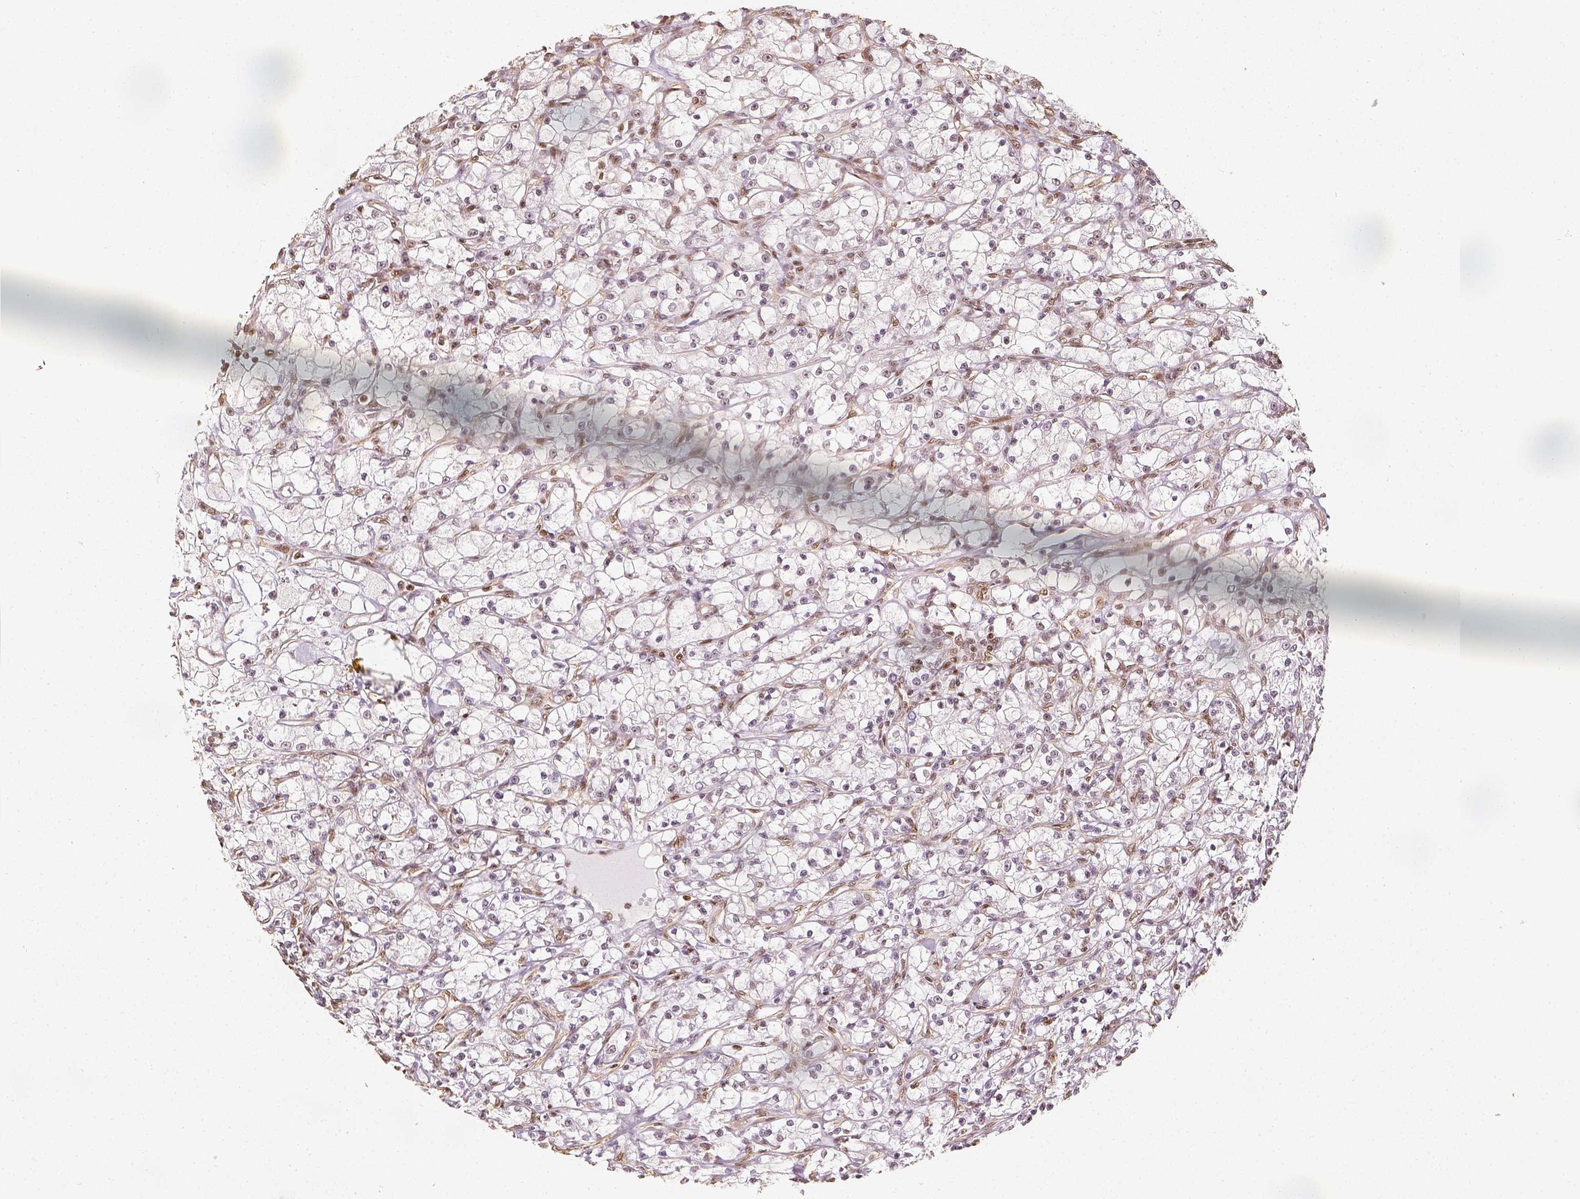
{"staining": {"intensity": "moderate", "quantity": "25%-75%", "location": "nuclear"}, "tissue": "renal cancer", "cell_type": "Tumor cells", "image_type": "cancer", "snomed": [{"axis": "morphology", "description": "Adenocarcinoma, NOS"}, {"axis": "topography", "description": "Kidney"}], "caption": "A brown stain shows moderate nuclear expression of a protein in human renal cancer tumor cells. (Brightfield microscopy of DAB IHC at high magnification).", "gene": "HDAC1", "patient": {"sex": "female", "age": 59}}